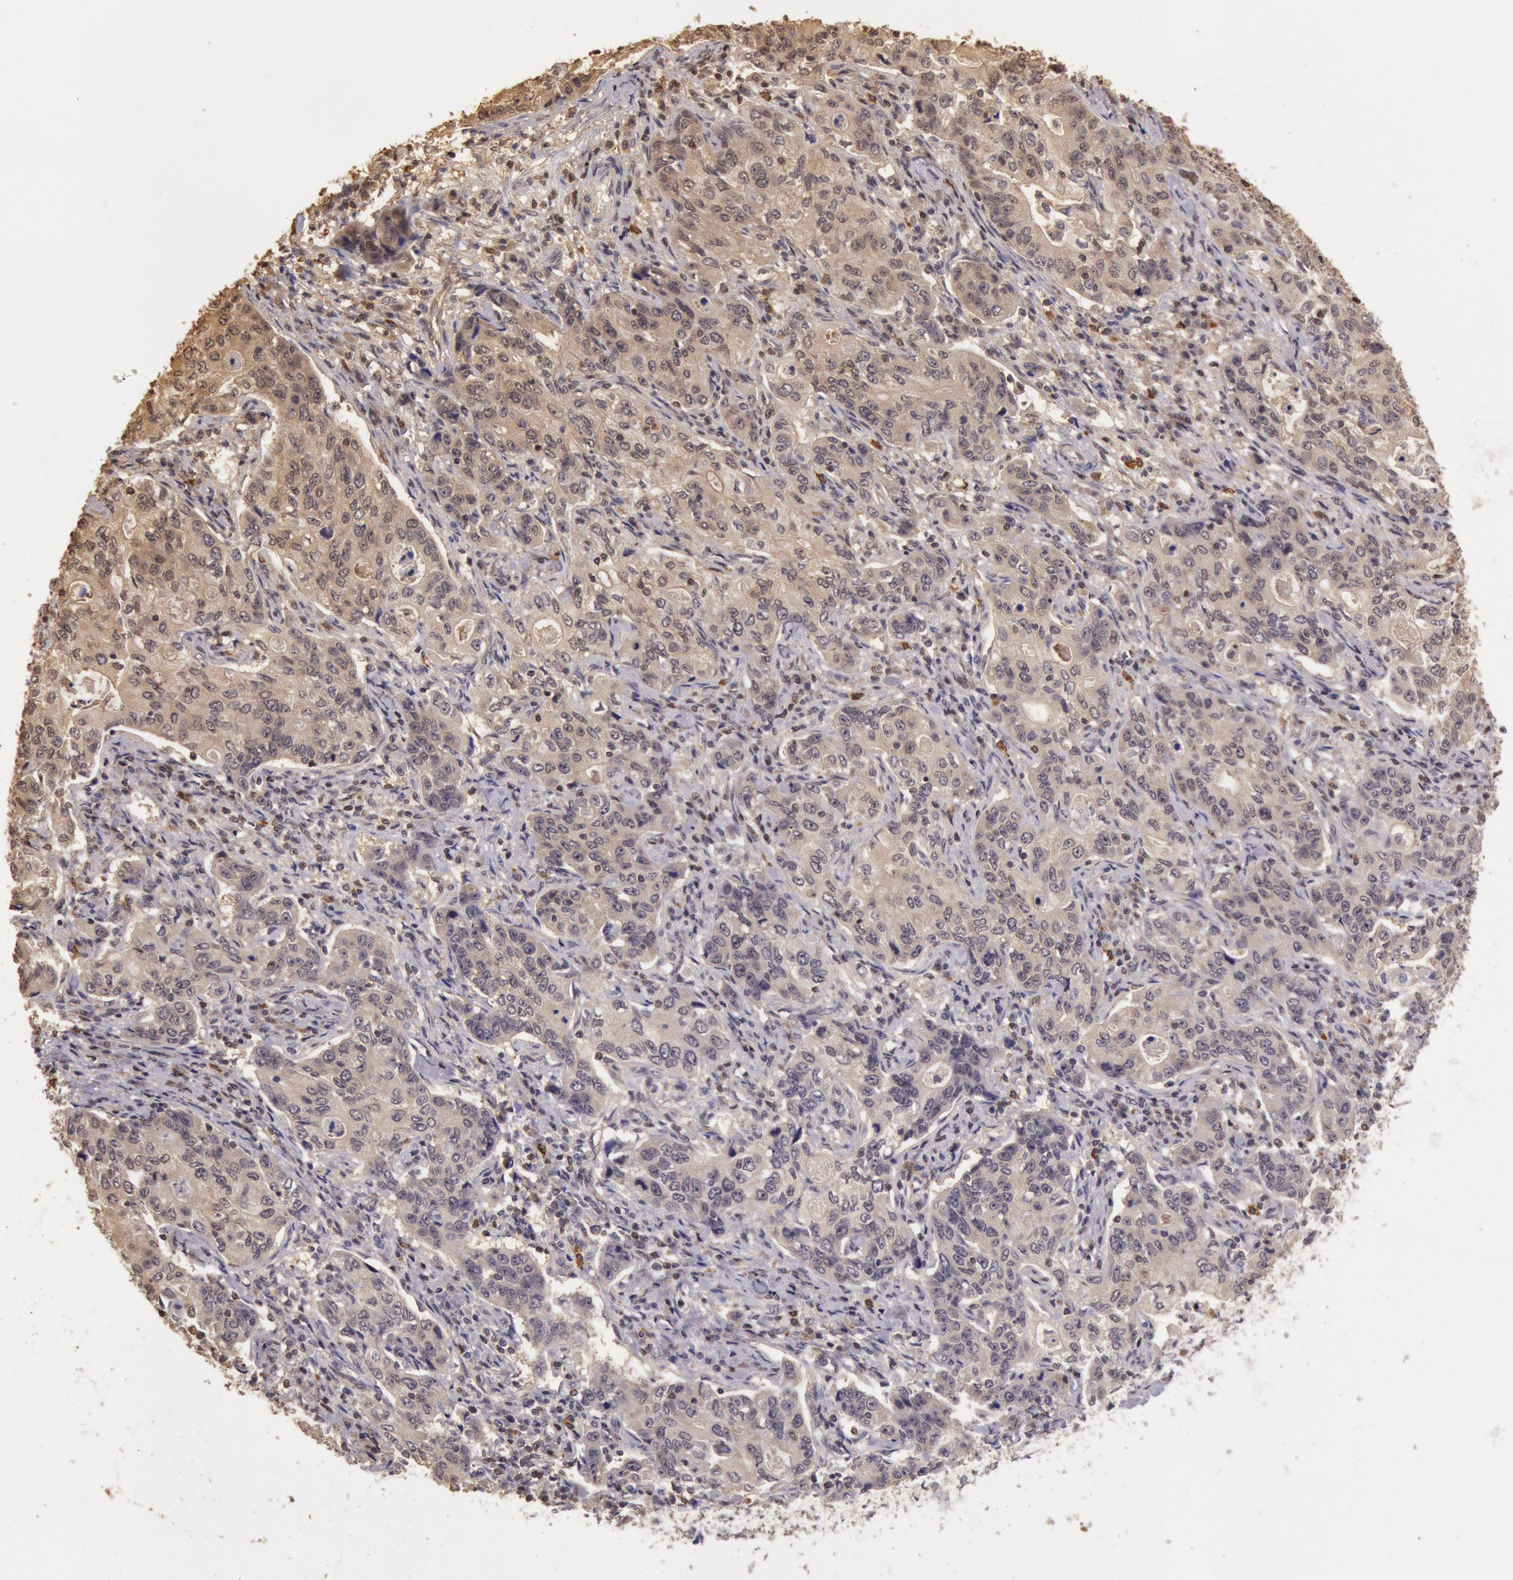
{"staining": {"intensity": "weak", "quantity": ">75%", "location": "cytoplasmic/membranous,nuclear"}, "tissue": "stomach cancer", "cell_type": "Tumor cells", "image_type": "cancer", "snomed": [{"axis": "morphology", "description": "Adenocarcinoma, NOS"}, {"axis": "topography", "description": "Esophagus"}, {"axis": "topography", "description": "Stomach"}], "caption": "Tumor cells exhibit weak cytoplasmic/membranous and nuclear expression in approximately >75% of cells in stomach adenocarcinoma.", "gene": "SOD1", "patient": {"sex": "male", "age": 74}}